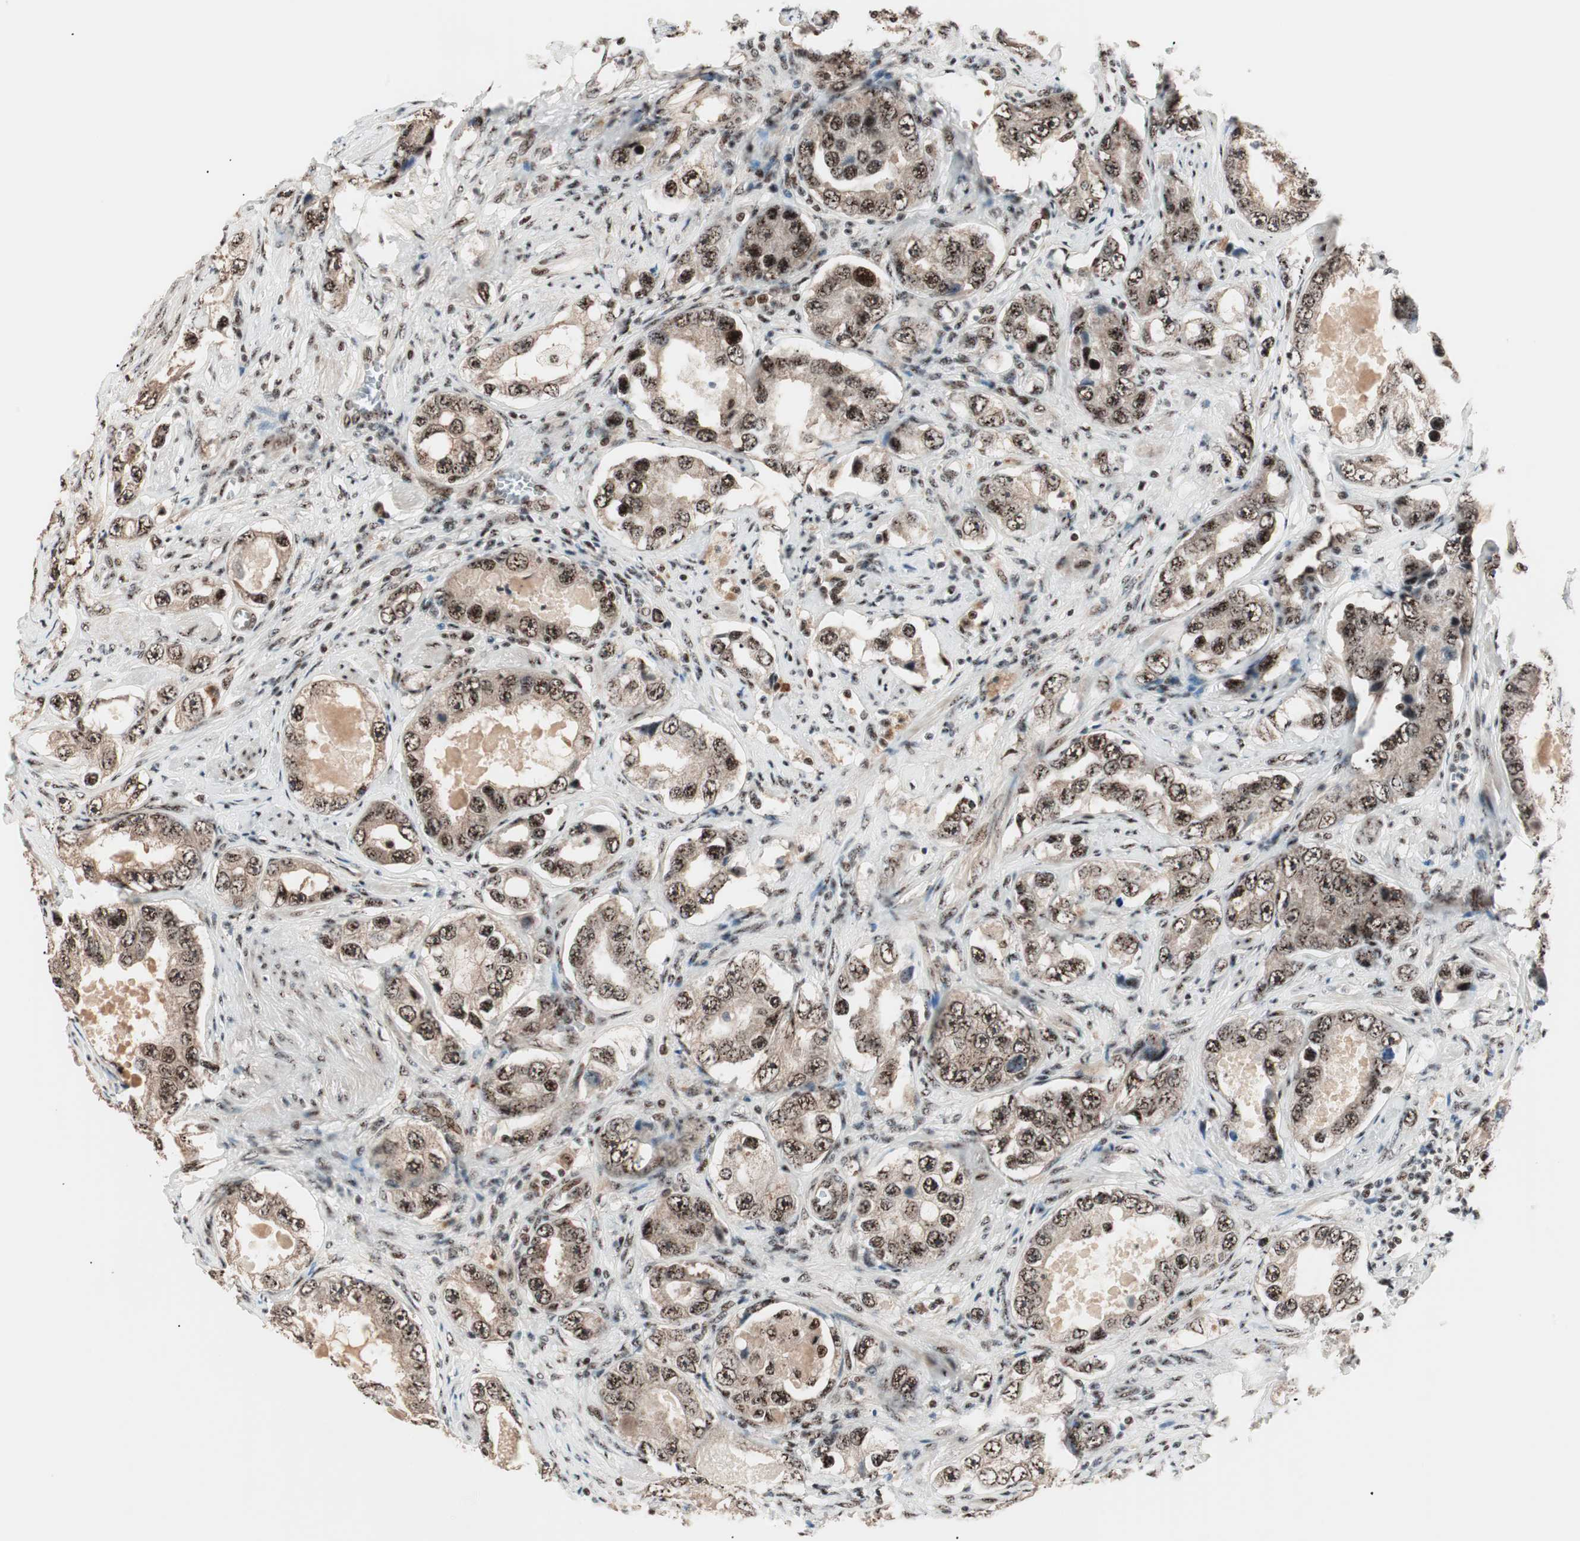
{"staining": {"intensity": "strong", "quantity": ">75%", "location": "cytoplasmic/membranous,nuclear"}, "tissue": "prostate cancer", "cell_type": "Tumor cells", "image_type": "cancer", "snomed": [{"axis": "morphology", "description": "Adenocarcinoma, High grade"}, {"axis": "topography", "description": "Prostate"}], "caption": "Immunohistochemistry (IHC) photomicrograph of neoplastic tissue: human prostate cancer (high-grade adenocarcinoma) stained using IHC shows high levels of strong protein expression localized specifically in the cytoplasmic/membranous and nuclear of tumor cells, appearing as a cytoplasmic/membranous and nuclear brown color.", "gene": "NR5A2", "patient": {"sex": "male", "age": 63}}